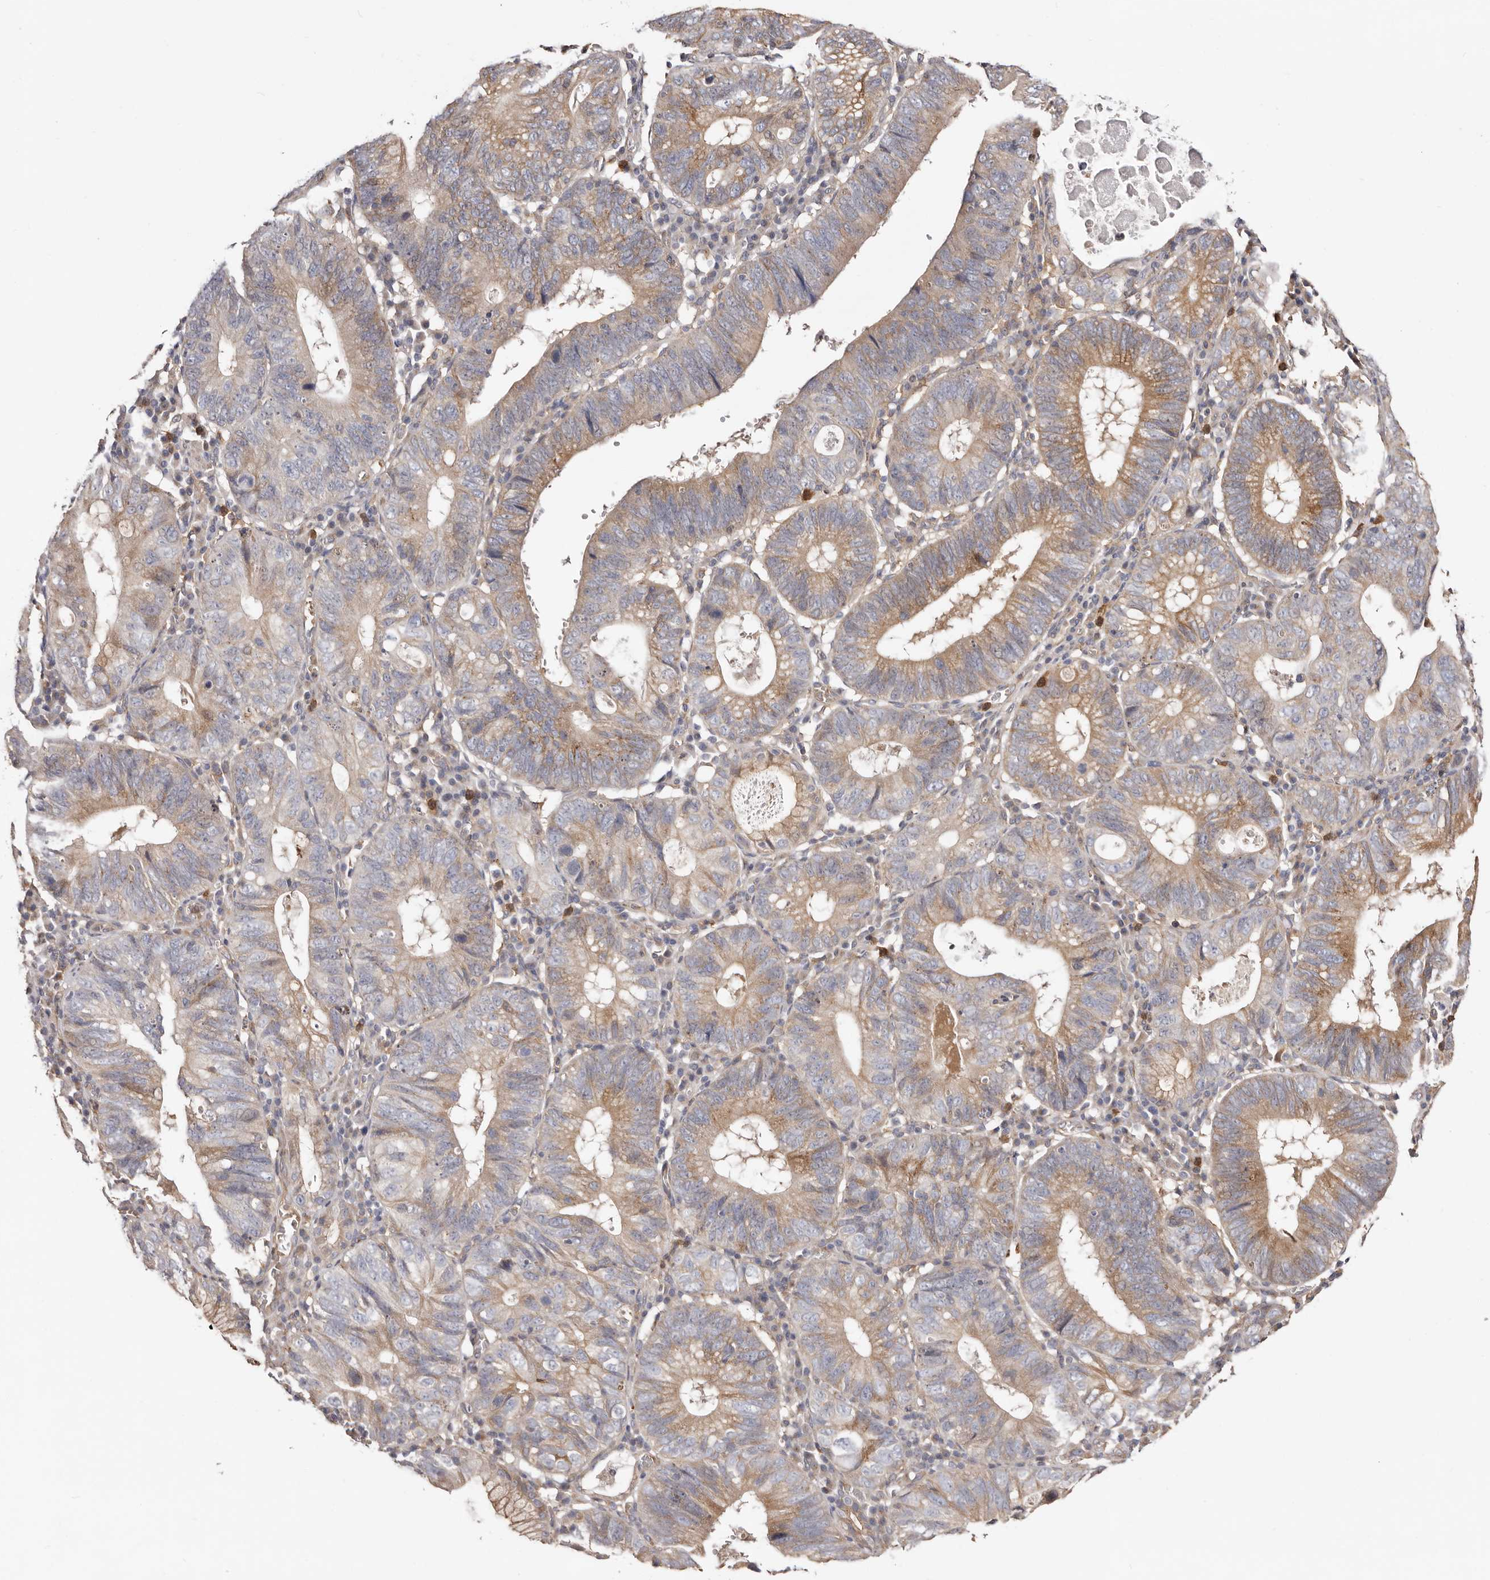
{"staining": {"intensity": "moderate", "quantity": ">75%", "location": "cytoplasmic/membranous"}, "tissue": "stomach cancer", "cell_type": "Tumor cells", "image_type": "cancer", "snomed": [{"axis": "morphology", "description": "Adenocarcinoma, NOS"}, {"axis": "topography", "description": "Stomach"}], "caption": "High-power microscopy captured an immunohistochemistry micrograph of stomach cancer, revealing moderate cytoplasmic/membranous staining in about >75% of tumor cells.", "gene": "LRRC25", "patient": {"sex": "male", "age": 59}}